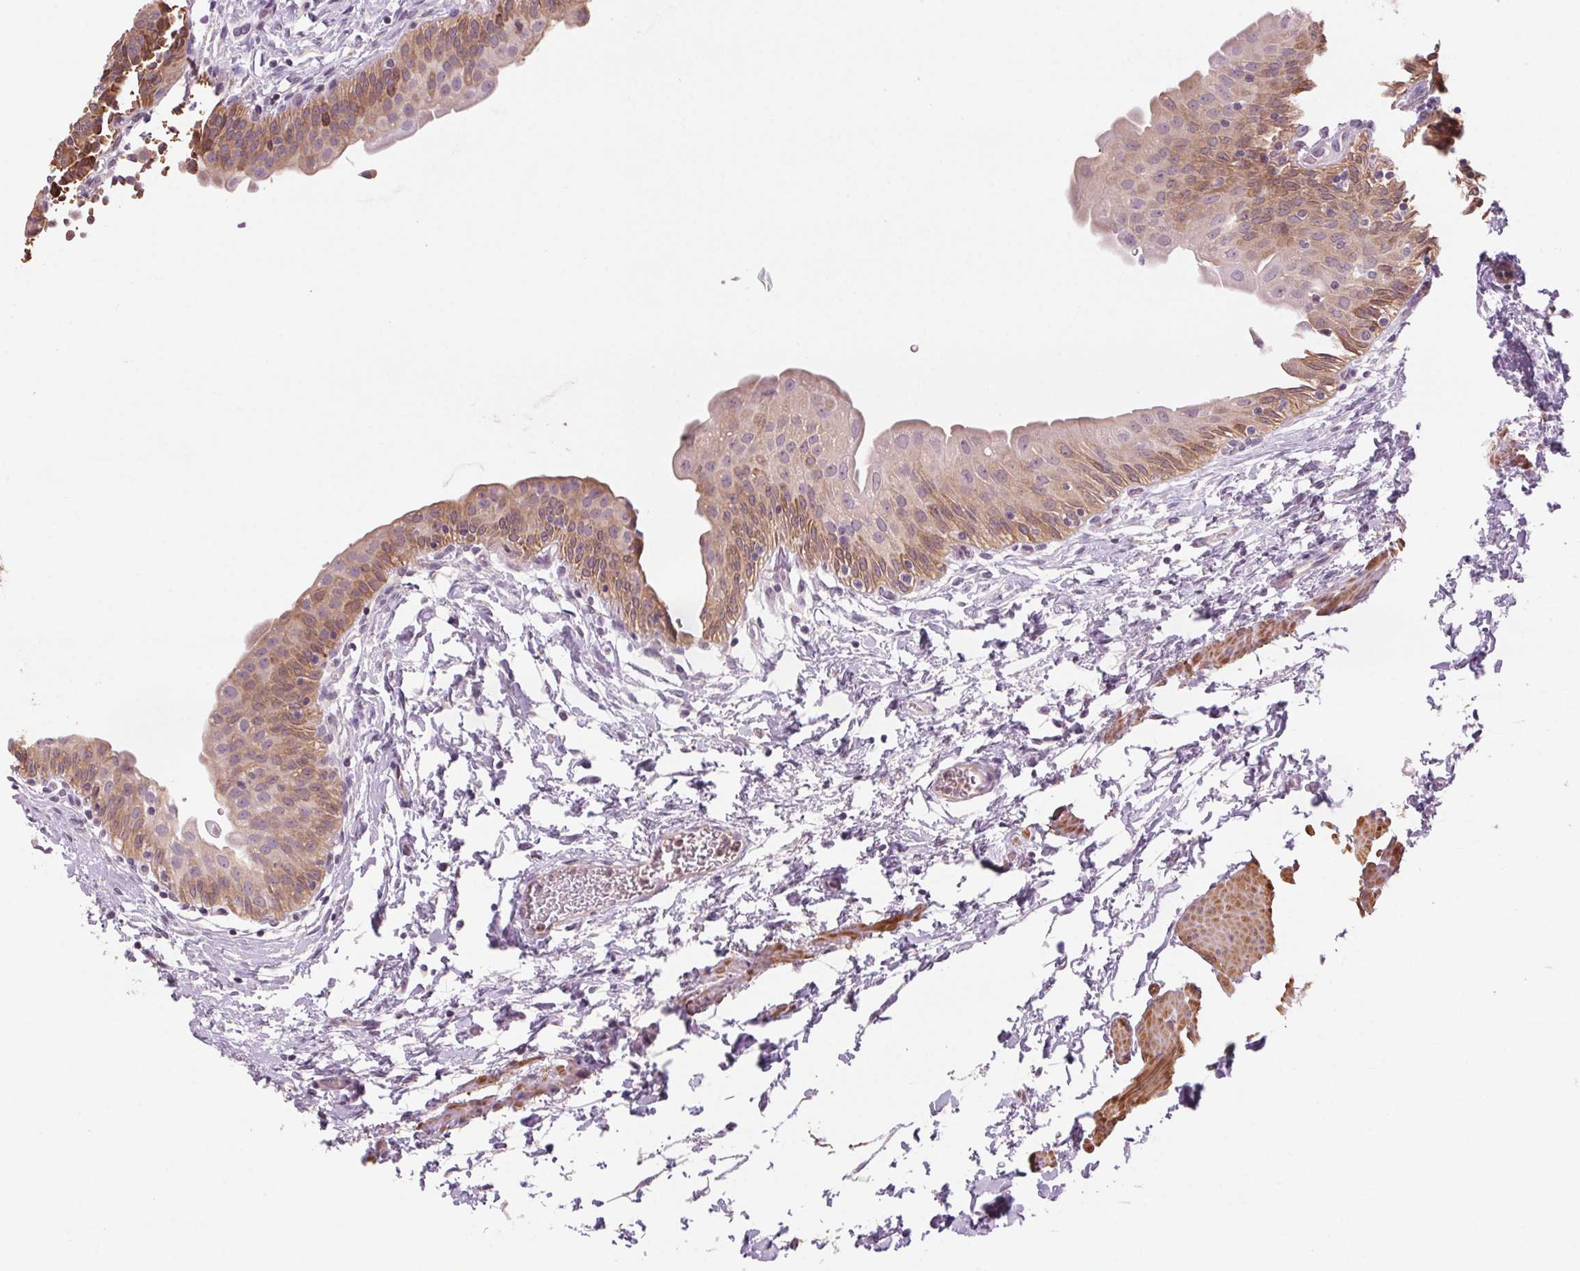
{"staining": {"intensity": "moderate", "quantity": ">75%", "location": "cytoplasmic/membranous"}, "tissue": "urinary bladder", "cell_type": "Urothelial cells", "image_type": "normal", "snomed": [{"axis": "morphology", "description": "Normal tissue, NOS"}, {"axis": "topography", "description": "Urinary bladder"}], "caption": "Immunohistochemistry histopathology image of benign urinary bladder: urinary bladder stained using immunohistochemistry (IHC) shows medium levels of moderate protein expression localized specifically in the cytoplasmic/membranous of urothelial cells, appearing as a cytoplasmic/membranous brown color.", "gene": "HHLA2", "patient": {"sex": "male", "age": 56}}